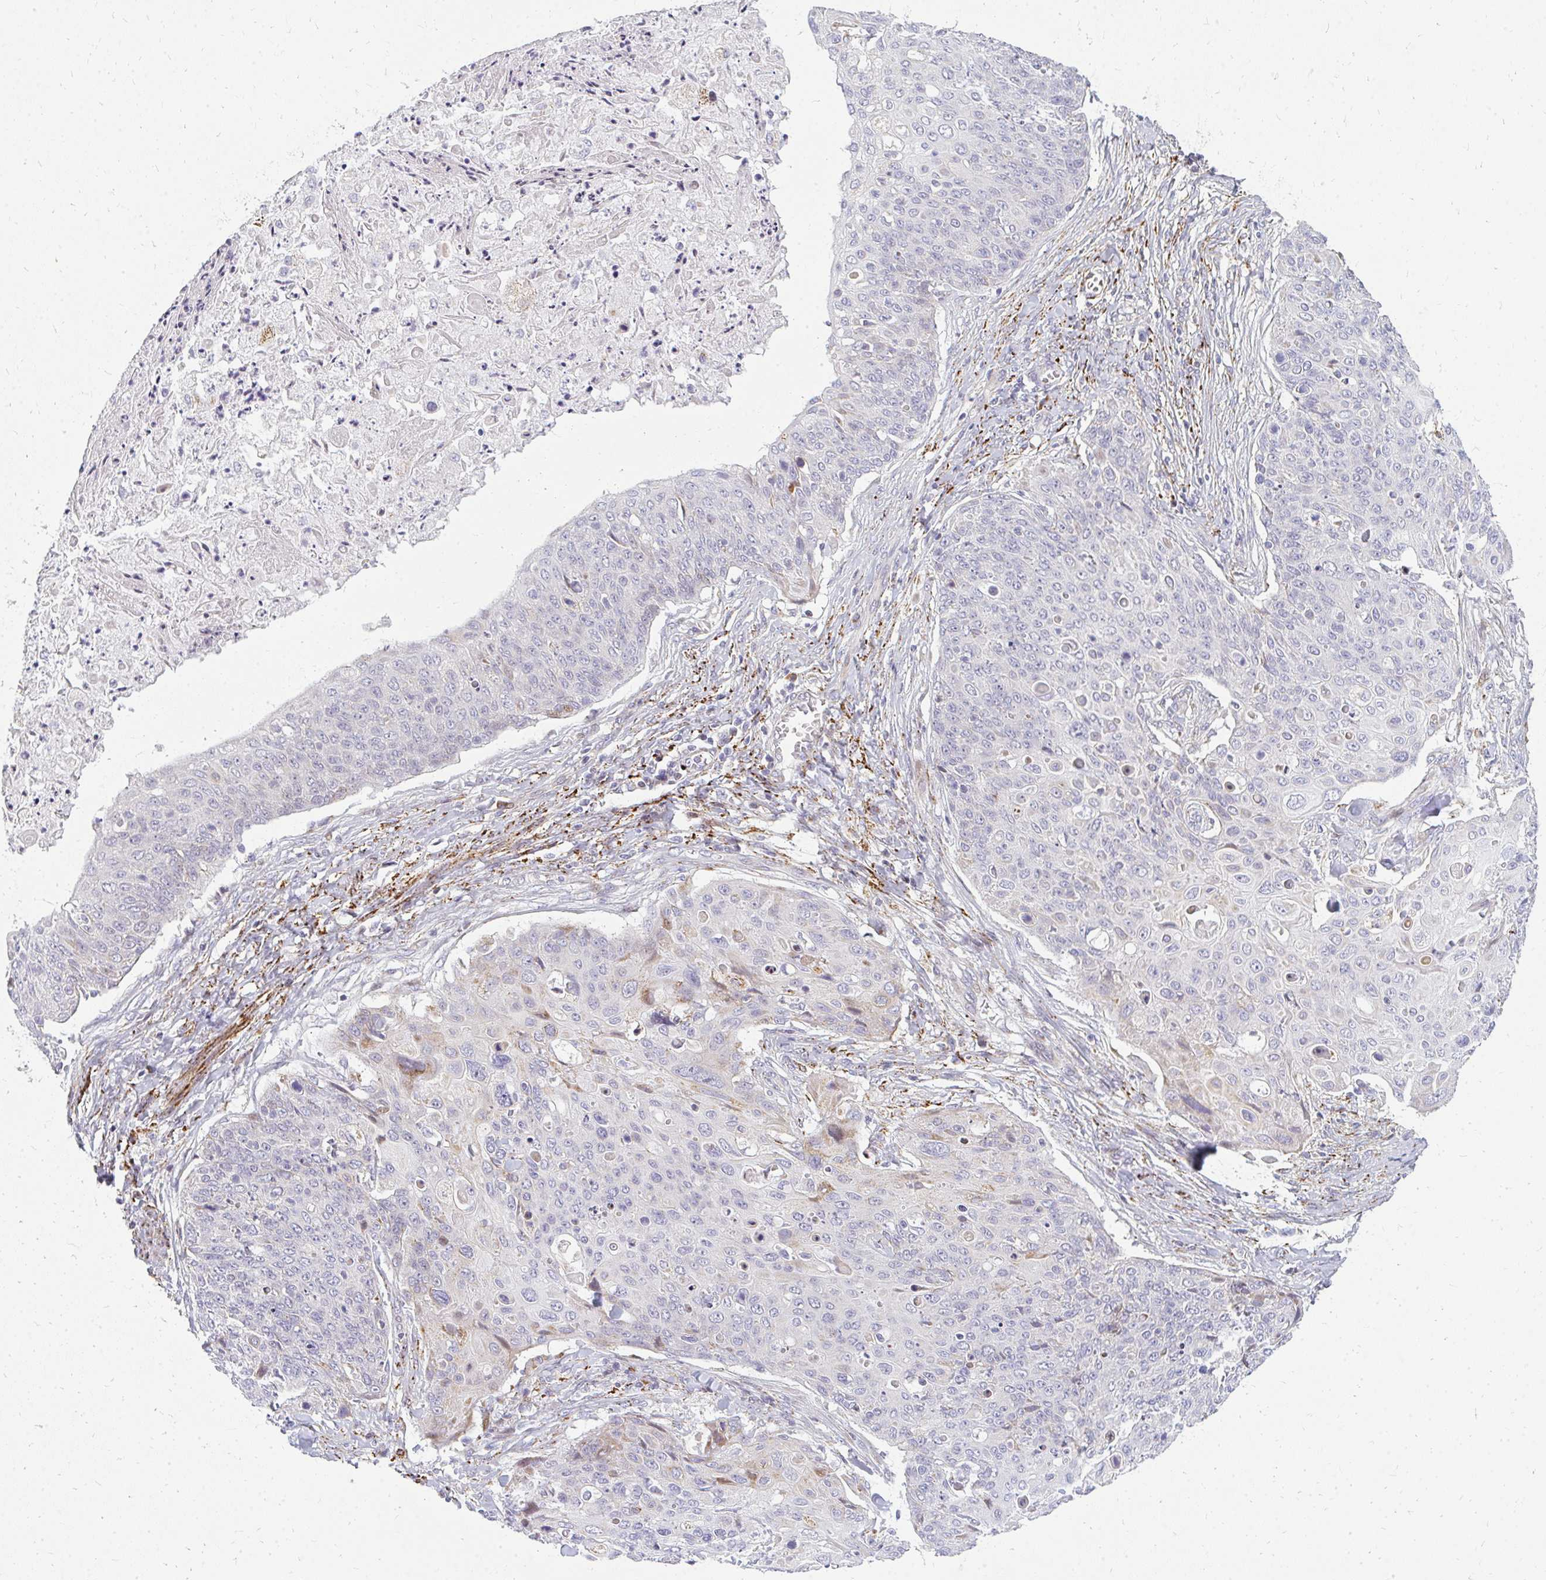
{"staining": {"intensity": "moderate", "quantity": "<25%", "location": "nuclear"}, "tissue": "skin cancer", "cell_type": "Tumor cells", "image_type": "cancer", "snomed": [{"axis": "morphology", "description": "Squamous cell carcinoma, NOS"}, {"axis": "topography", "description": "Skin"}, {"axis": "topography", "description": "Vulva"}], "caption": "Brown immunohistochemical staining in skin cancer exhibits moderate nuclear staining in about <25% of tumor cells.", "gene": "PLA2G5", "patient": {"sex": "female", "age": 85}}